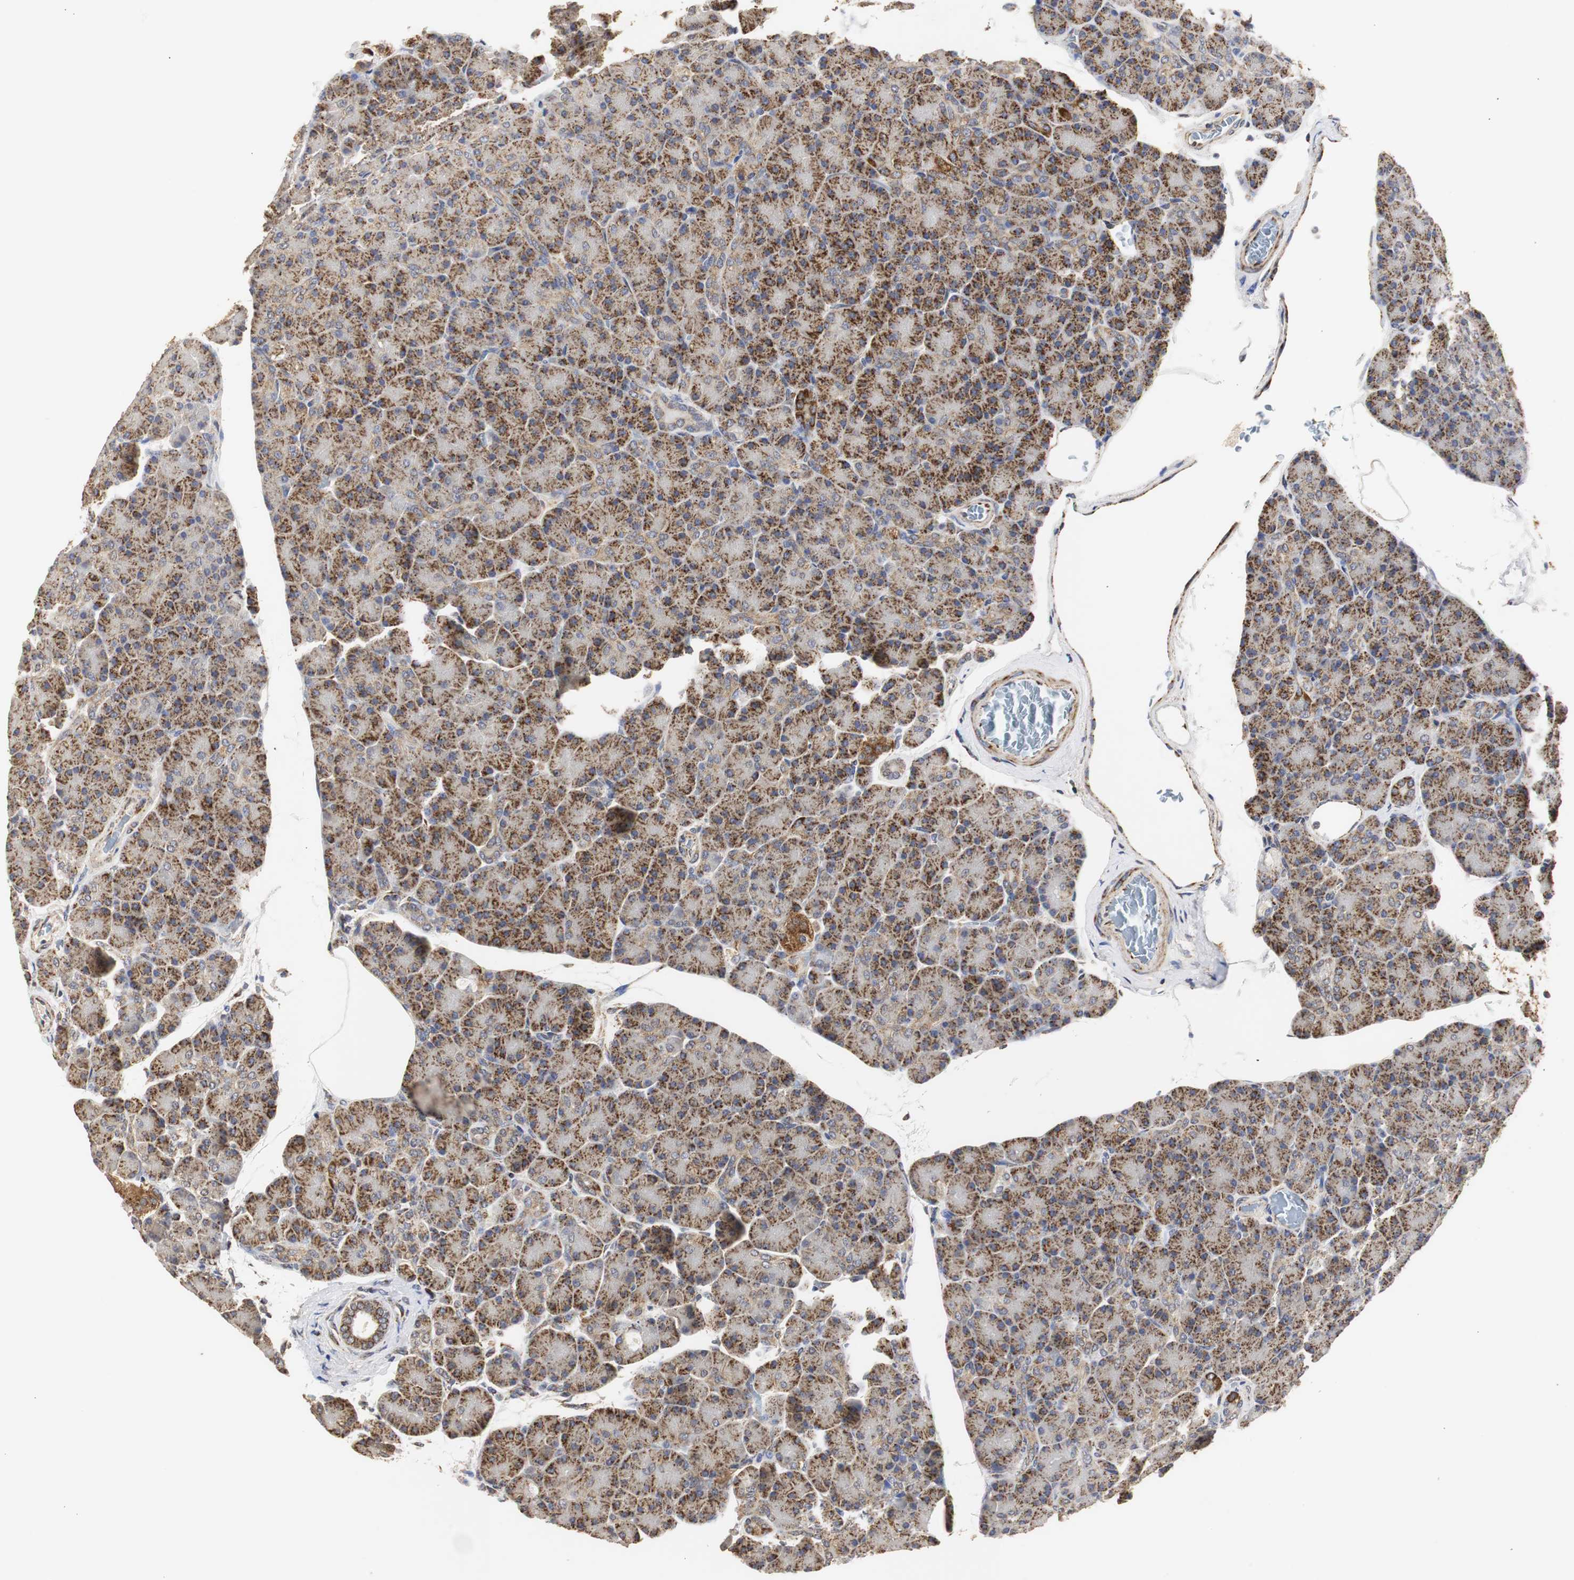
{"staining": {"intensity": "moderate", "quantity": ">75%", "location": "cytoplasmic/membranous"}, "tissue": "pancreas", "cell_type": "Exocrine glandular cells", "image_type": "normal", "snomed": [{"axis": "morphology", "description": "Normal tissue, NOS"}, {"axis": "topography", "description": "Pancreas"}], "caption": "High-power microscopy captured an IHC histopathology image of unremarkable pancreas, revealing moderate cytoplasmic/membranous expression in about >75% of exocrine glandular cells.", "gene": "HSD17B10", "patient": {"sex": "female", "age": 43}}